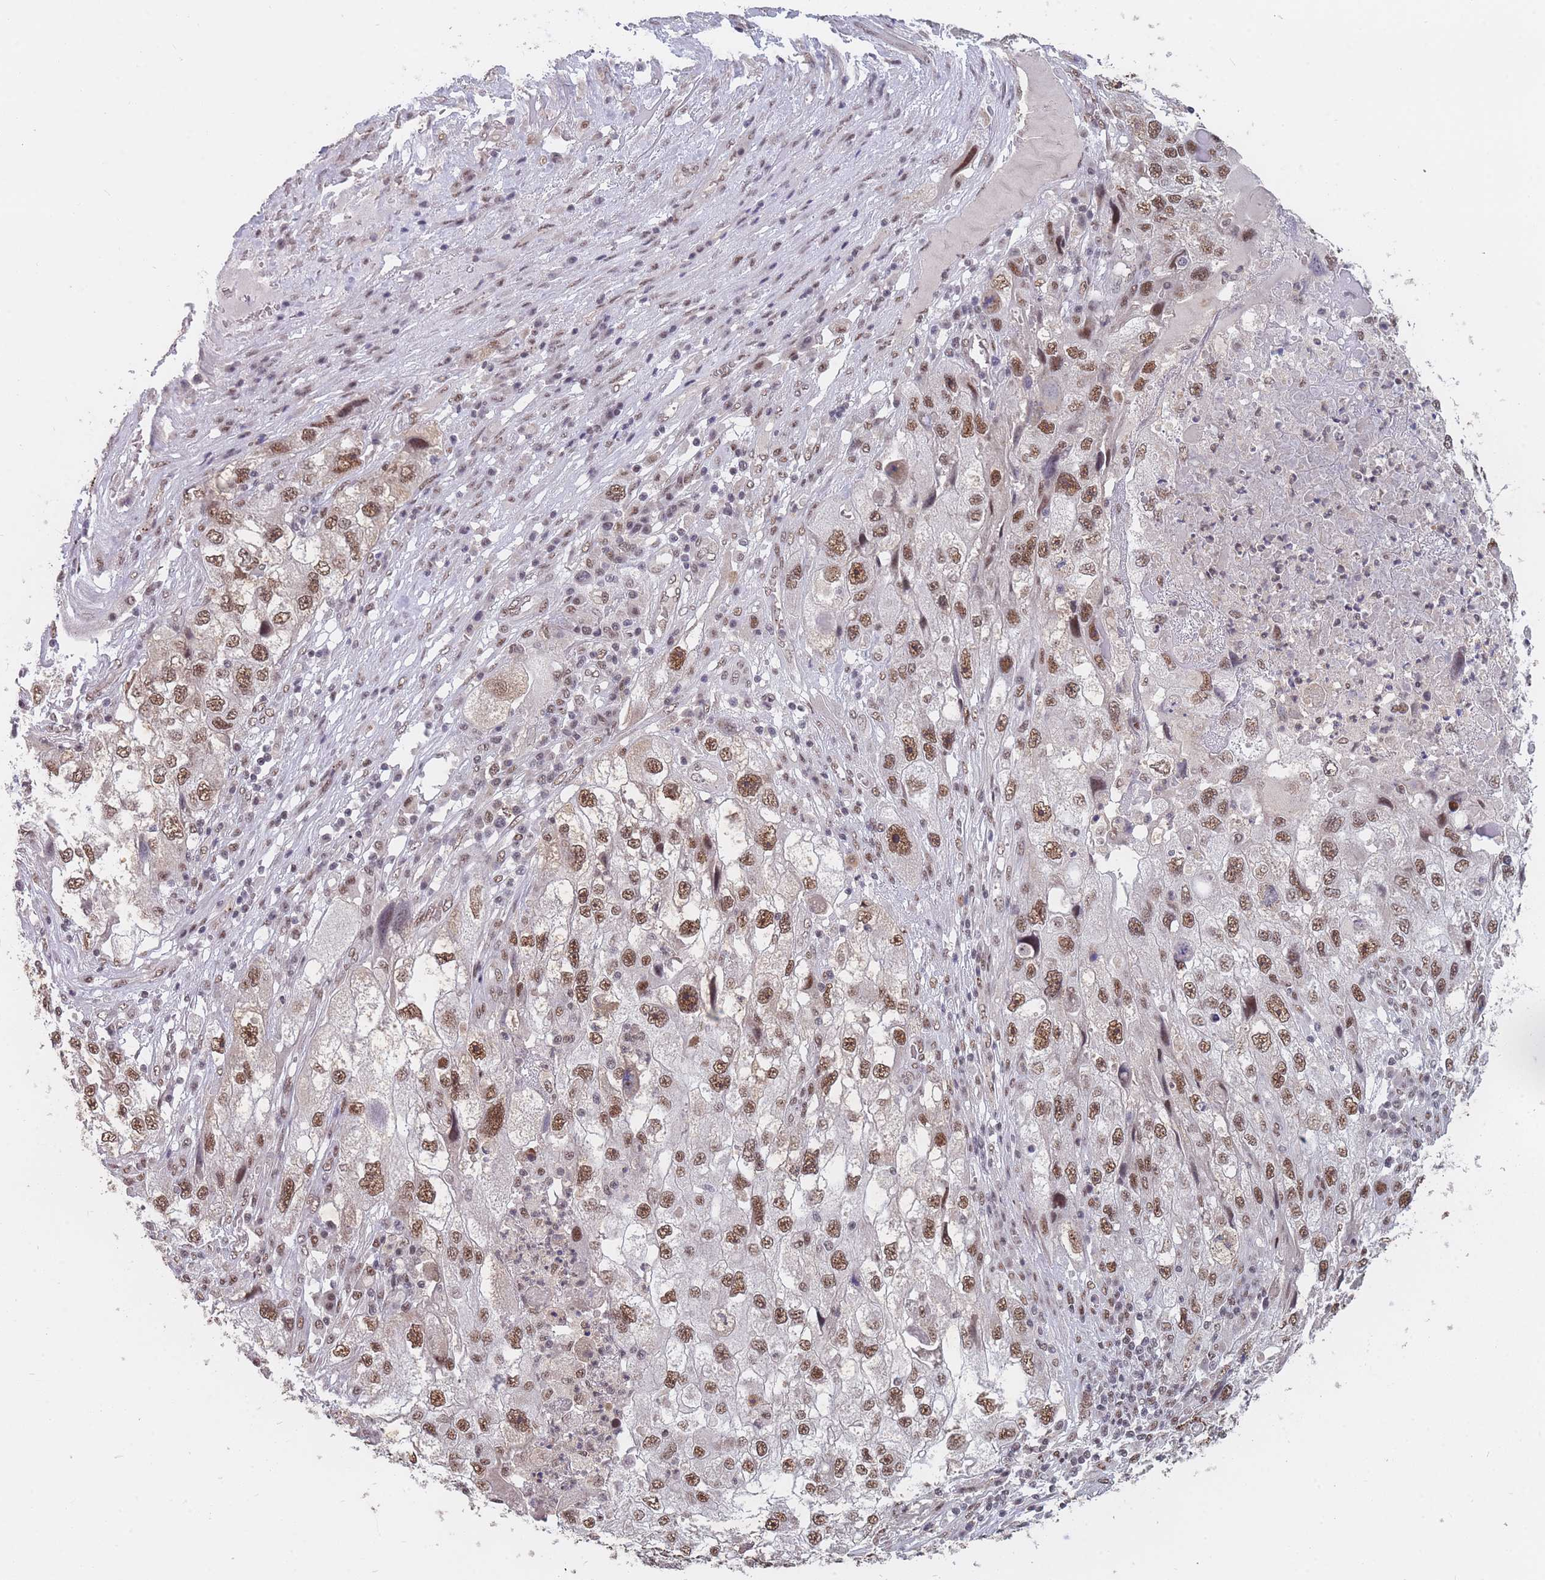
{"staining": {"intensity": "moderate", "quantity": ">75%", "location": "nuclear"}, "tissue": "endometrial cancer", "cell_type": "Tumor cells", "image_type": "cancer", "snomed": [{"axis": "morphology", "description": "Adenocarcinoma, NOS"}, {"axis": "topography", "description": "Endometrium"}], "caption": "Immunohistochemistry (IHC) (DAB) staining of endometrial adenocarcinoma shows moderate nuclear protein expression in about >75% of tumor cells.", "gene": "SNRPA1", "patient": {"sex": "female", "age": 49}}